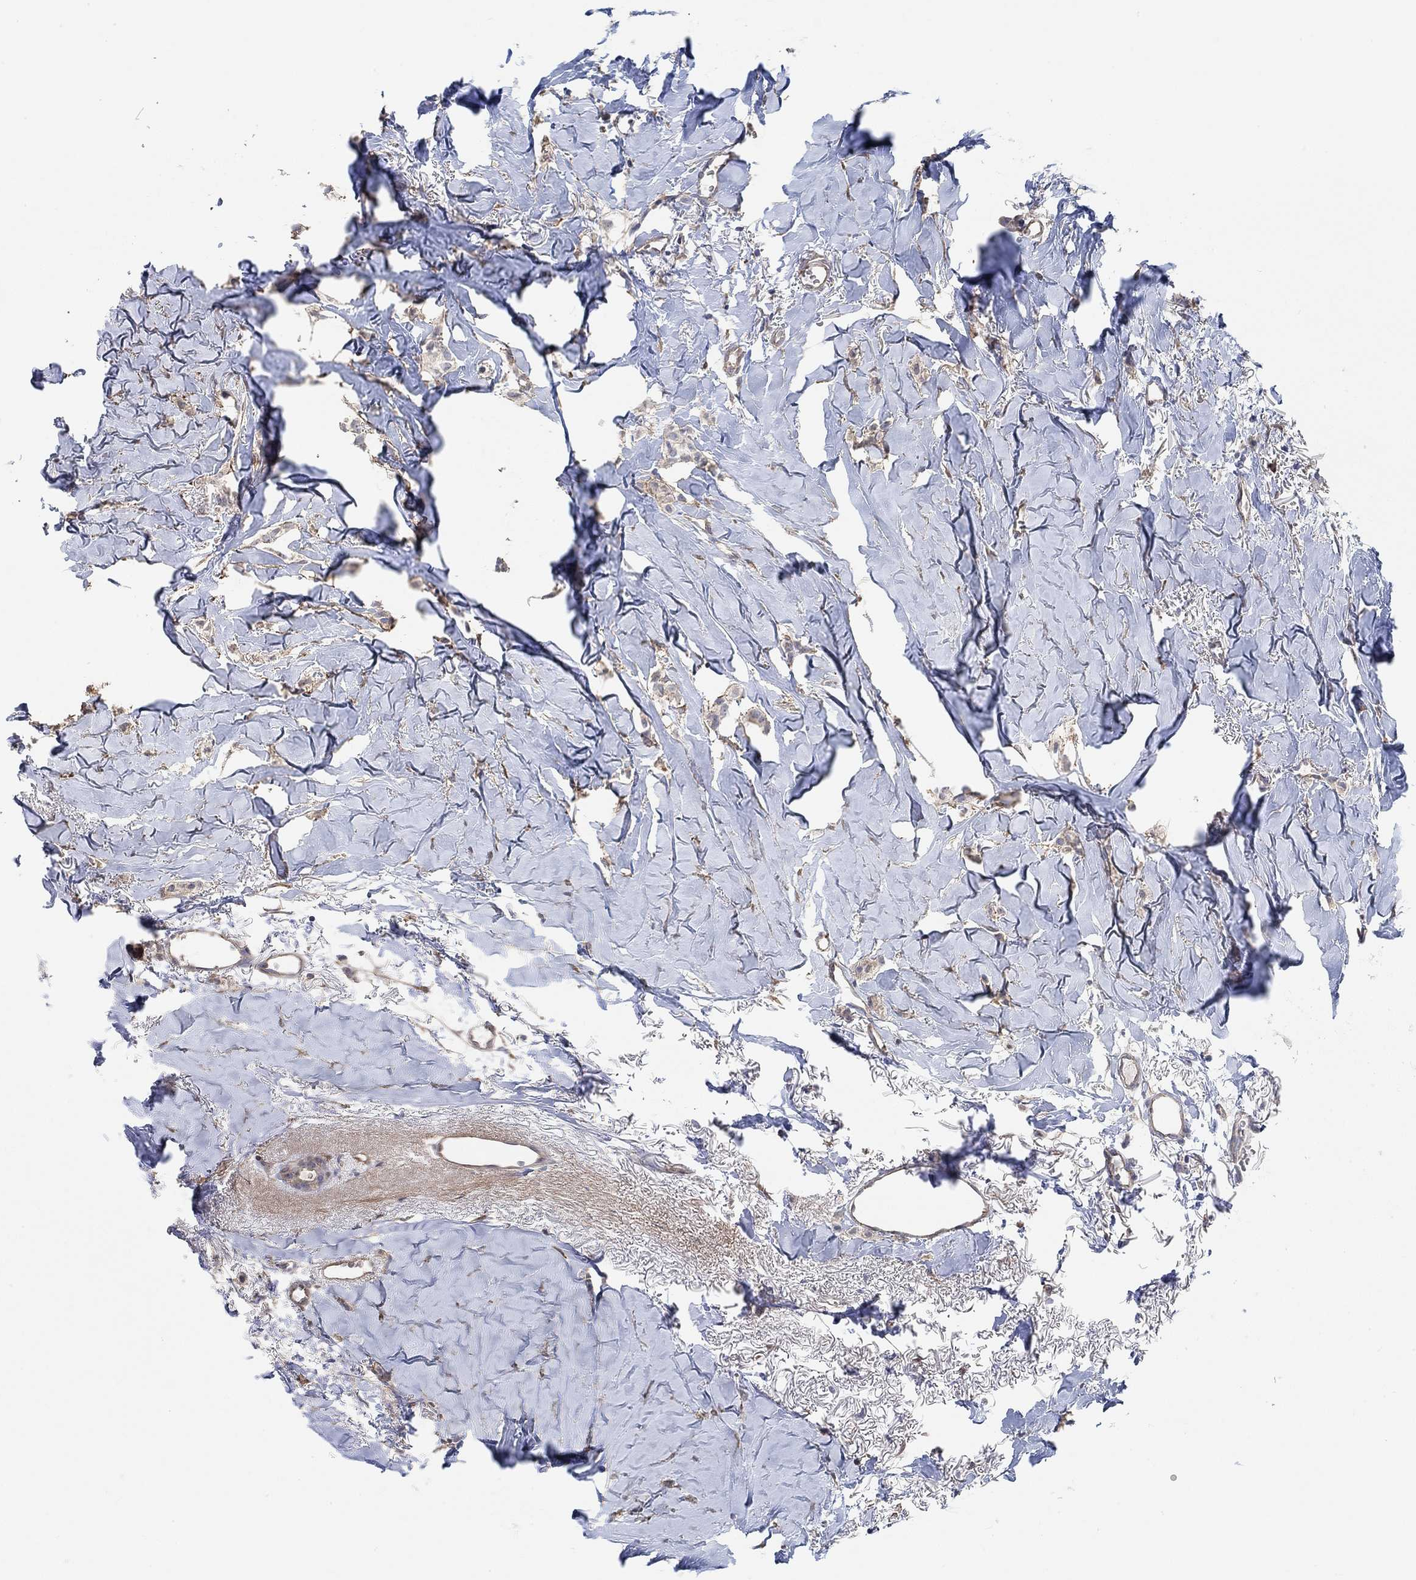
{"staining": {"intensity": "weak", "quantity": ">75%", "location": "cytoplasmic/membranous"}, "tissue": "breast cancer", "cell_type": "Tumor cells", "image_type": "cancer", "snomed": [{"axis": "morphology", "description": "Duct carcinoma"}, {"axis": "topography", "description": "Breast"}], "caption": "An image of human breast invasive ductal carcinoma stained for a protein exhibits weak cytoplasmic/membranous brown staining in tumor cells.", "gene": "SYT16", "patient": {"sex": "female", "age": 85}}